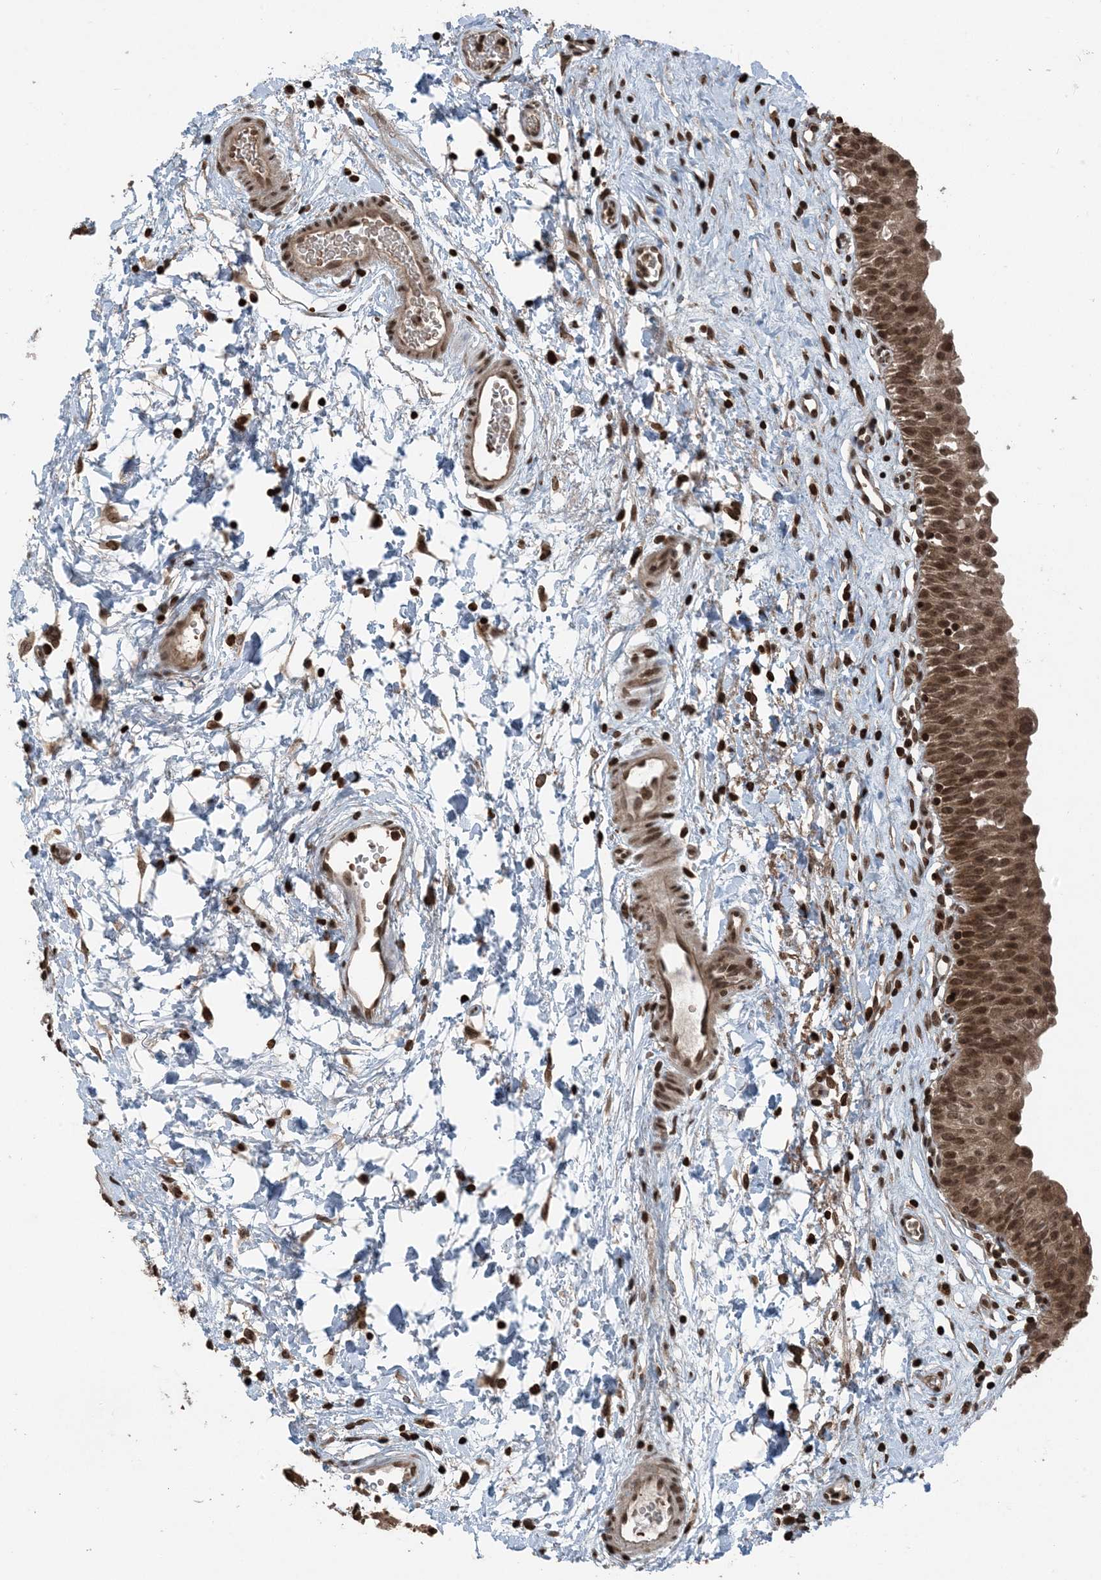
{"staining": {"intensity": "strong", "quantity": ">75%", "location": "cytoplasmic/membranous,nuclear"}, "tissue": "urinary bladder", "cell_type": "Urothelial cells", "image_type": "normal", "snomed": [{"axis": "morphology", "description": "Normal tissue, NOS"}, {"axis": "topography", "description": "Urinary bladder"}], "caption": "Immunohistochemistry (IHC) histopathology image of unremarkable urinary bladder stained for a protein (brown), which shows high levels of strong cytoplasmic/membranous,nuclear staining in about >75% of urothelial cells.", "gene": "ZFAND2B", "patient": {"sex": "male", "age": 51}}